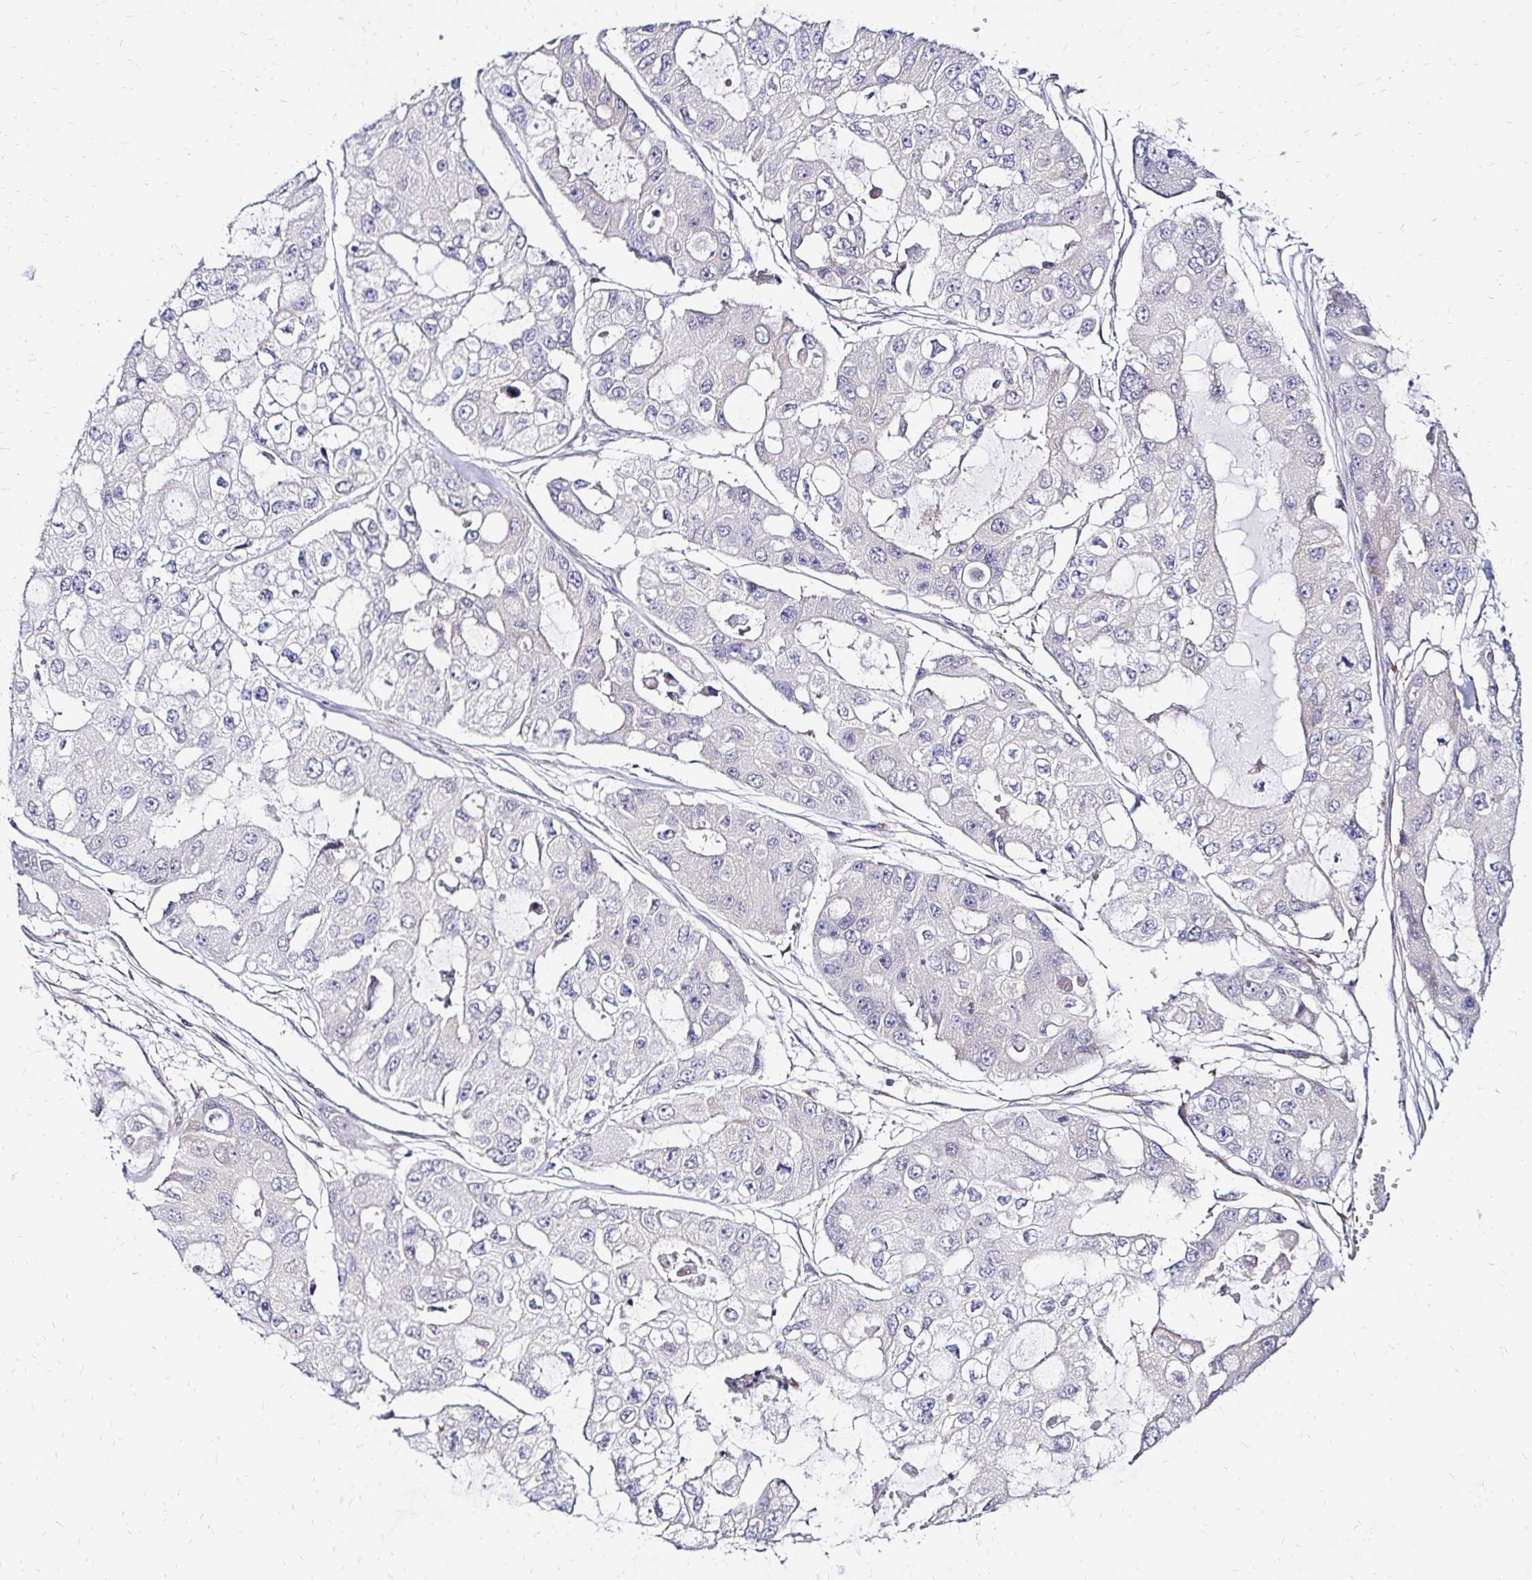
{"staining": {"intensity": "negative", "quantity": "none", "location": "none"}, "tissue": "ovarian cancer", "cell_type": "Tumor cells", "image_type": "cancer", "snomed": [{"axis": "morphology", "description": "Cystadenocarcinoma, serous, NOS"}, {"axis": "topography", "description": "Ovary"}], "caption": "The micrograph displays no significant expression in tumor cells of ovarian cancer (serous cystadenocarcinoma).", "gene": "IDUA", "patient": {"sex": "female", "age": 56}}